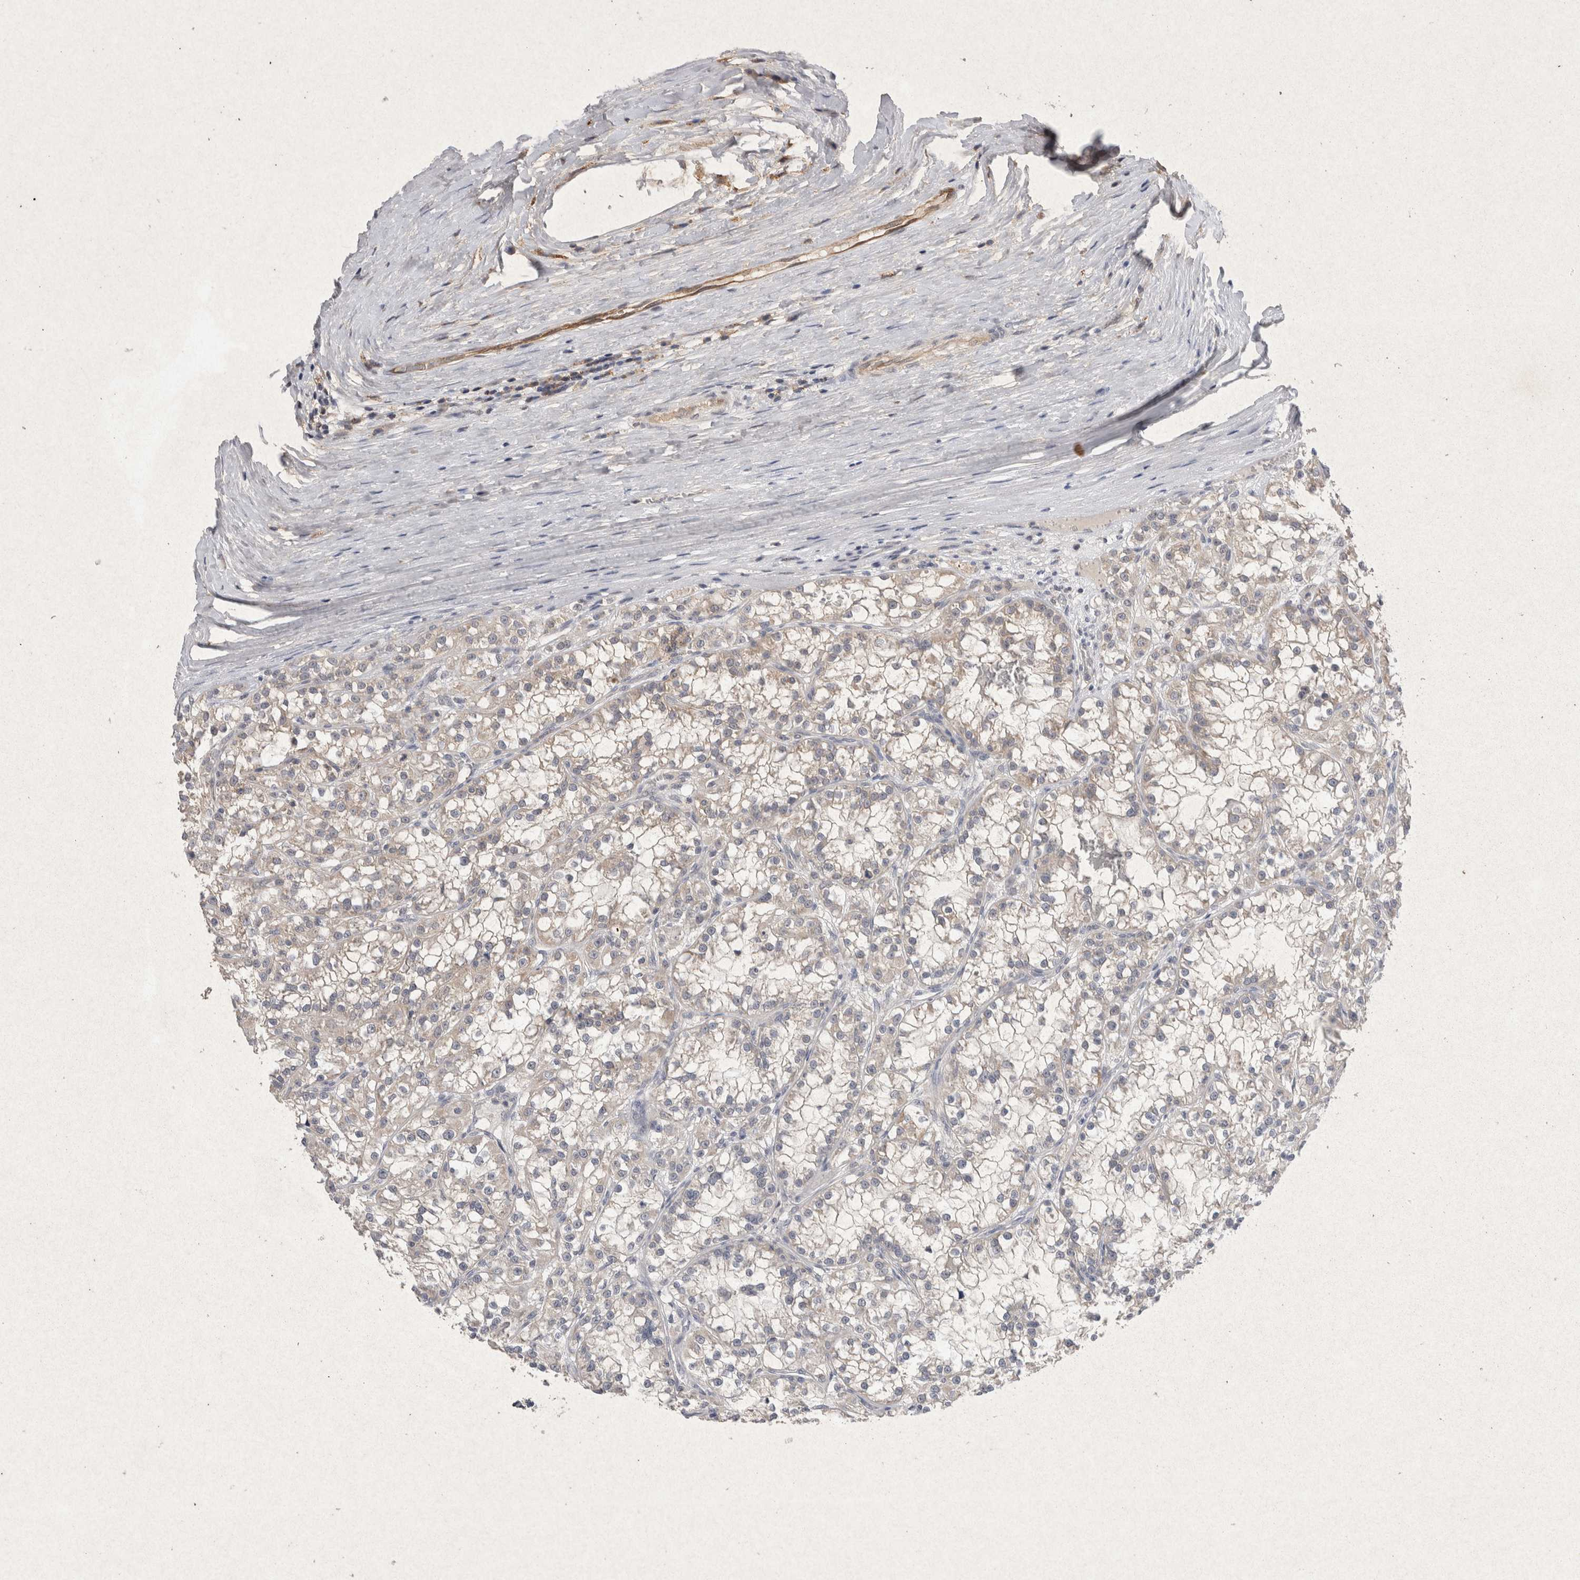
{"staining": {"intensity": "weak", "quantity": "<25%", "location": "cytoplasmic/membranous"}, "tissue": "renal cancer", "cell_type": "Tumor cells", "image_type": "cancer", "snomed": [{"axis": "morphology", "description": "Adenocarcinoma, NOS"}, {"axis": "topography", "description": "Kidney"}], "caption": "A micrograph of adenocarcinoma (renal) stained for a protein shows no brown staining in tumor cells. (Stains: DAB immunohistochemistry with hematoxylin counter stain, Microscopy: brightfield microscopy at high magnification).", "gene": "RASSF3", "patient": {"sex": "female", "age": 52}}